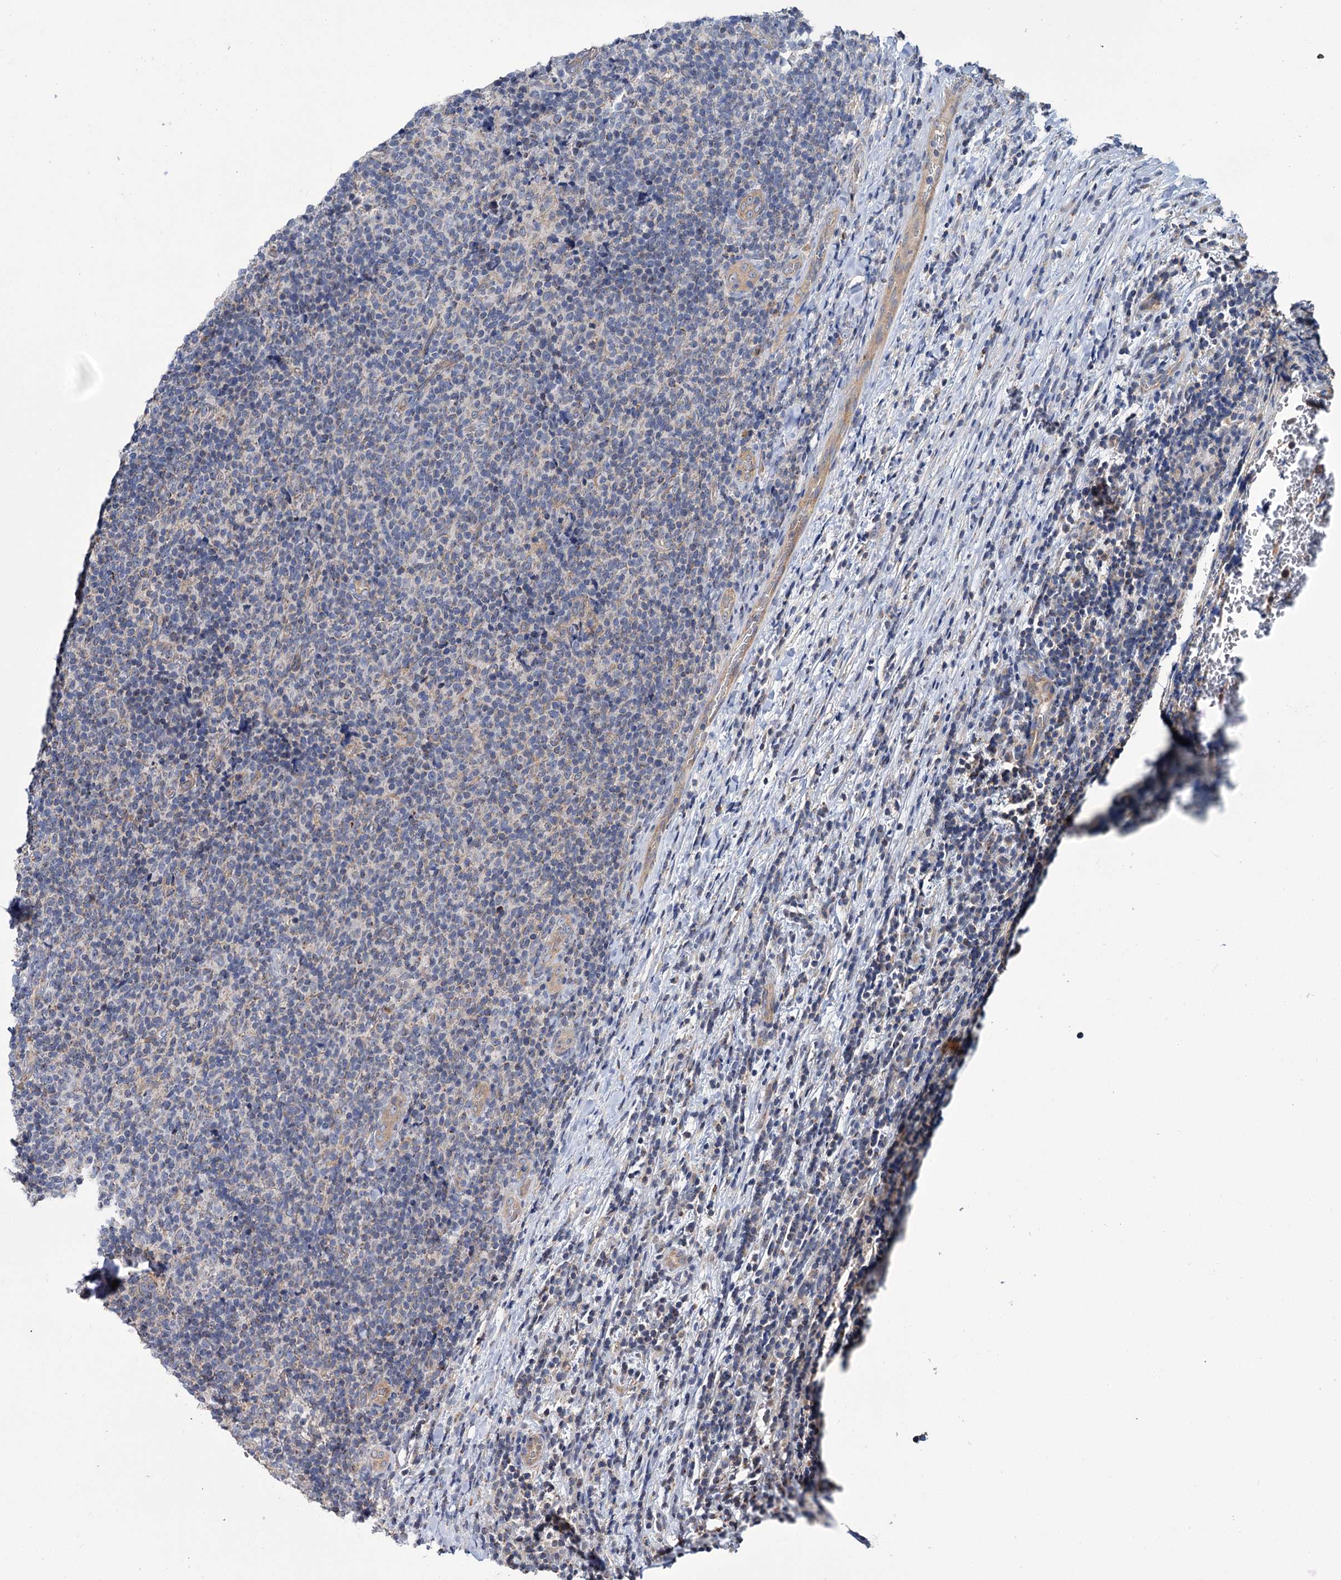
{"staining": {"intensity": "negative", "quantity": "none", "location": "none"}, "tissue": "lymphoma", "cell_type": "Tumor cells", "image_type": "cancer", "snomed": [{"axis": "morphology", "description": "Malignant lymphoma, non-Hodgkin's type, Low grade"}, {"axis": "topography", "description": "Lymph node"}], "caption": "This is an IHC photomicrograph of human low-grade malignant lymphoma, non-Hodgkin's type. There is no expression in tumor cells.", "gene": "DYNC2H1", "patient": {"sex": "male", "age": 66}}